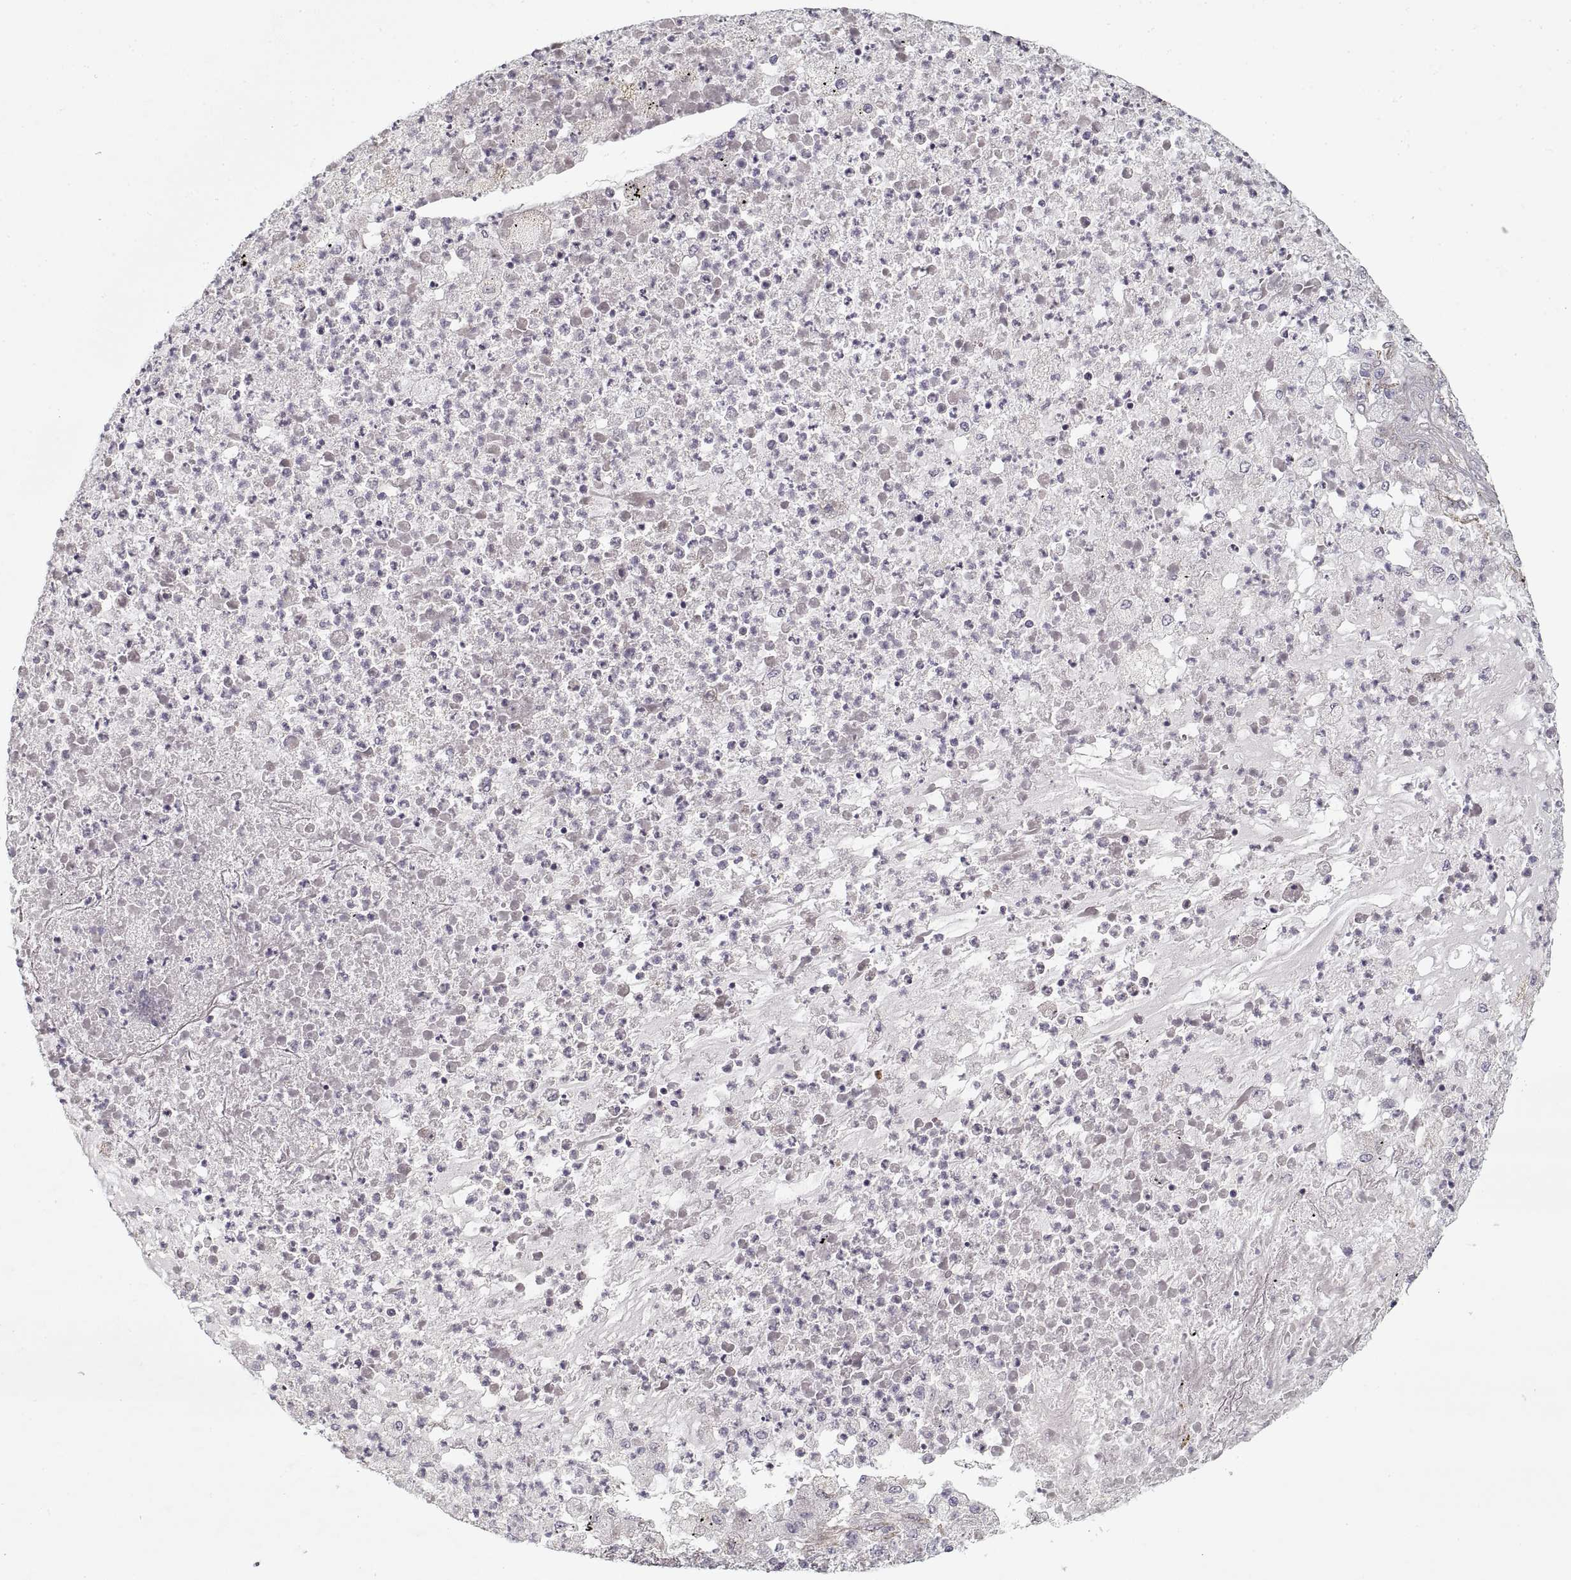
{"staining": {"intensity": "moderate", "quantity": "<25%", "location": "cytoplasmic/membranous"}, "tissue": "lung cancer", "cell_type": "Tumor cells", "image_type": "cancer", "snomed": [{"axis": "morphology", "description": "Adenocarcinoma, NOS"}, {"axis": "topography", "description": "Lung"}], "caption": "Approximately <25% of tumor cells in human lung cancer reveal moderate cytoplasmic/membranous protein expression as visualized by brown immunohistochemical staining.", "gene": "LAMB2", "patient": {"sex": "female", "age": 73}}